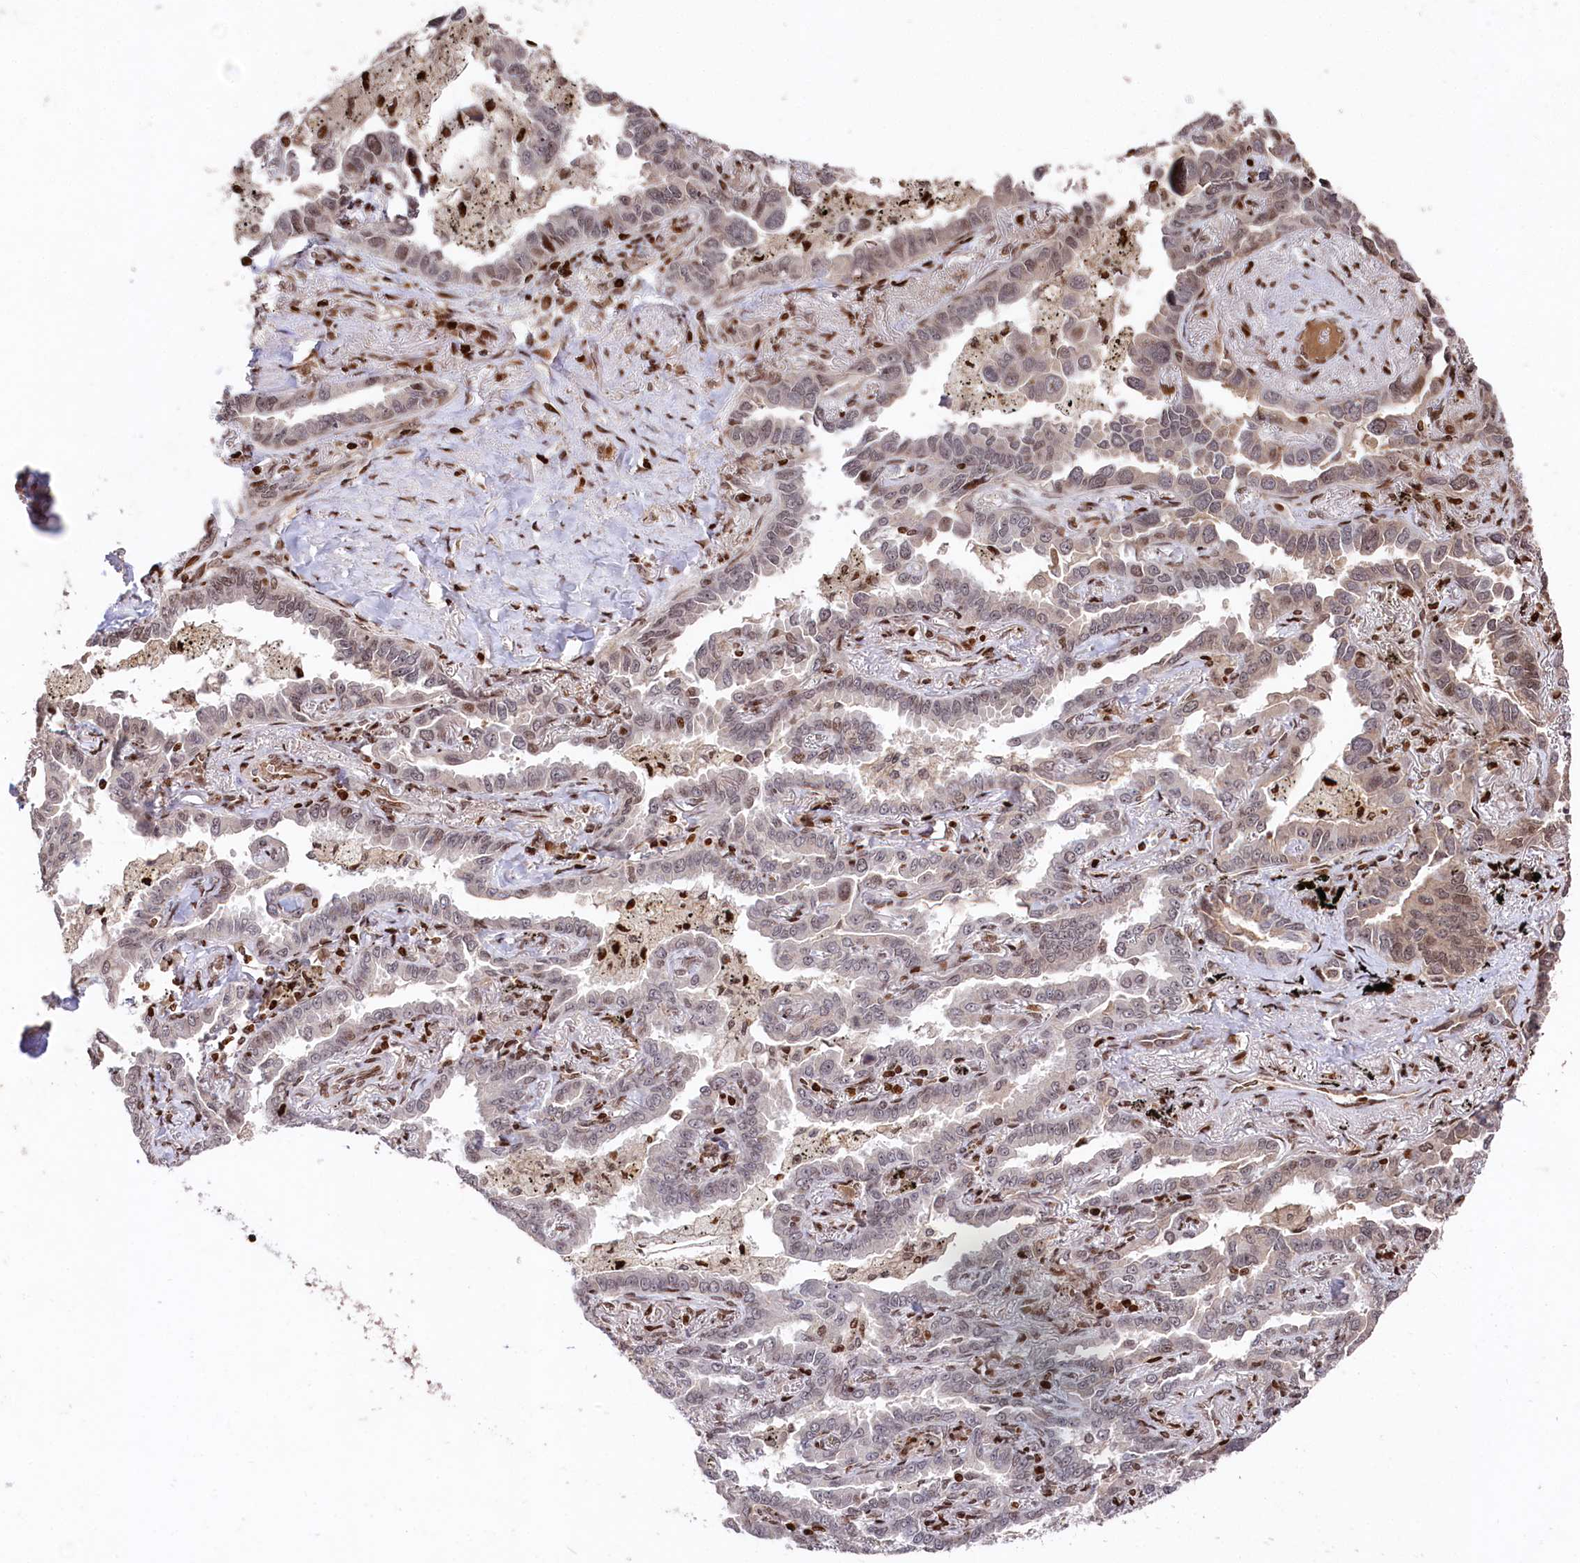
{"staining": {"intensity": "weak", "quantity": "<25%", "location": "cytoplasmic/membranous,nuclear"}, "tissue": "lung cancer", "cell_type": "Tumor cells", "image_type": "cancer", "snomed": [{"axis": "morphology", "description": "Adenocarcinoma, NOS"}, {"axis": "topography", "description": "Lung"}], "caption": "Lung cancer stained for a protein using IHC reveals no staining tumor cells.", "gene": "MCF2L2", "patient": {"sex": "male", "age": 67}}